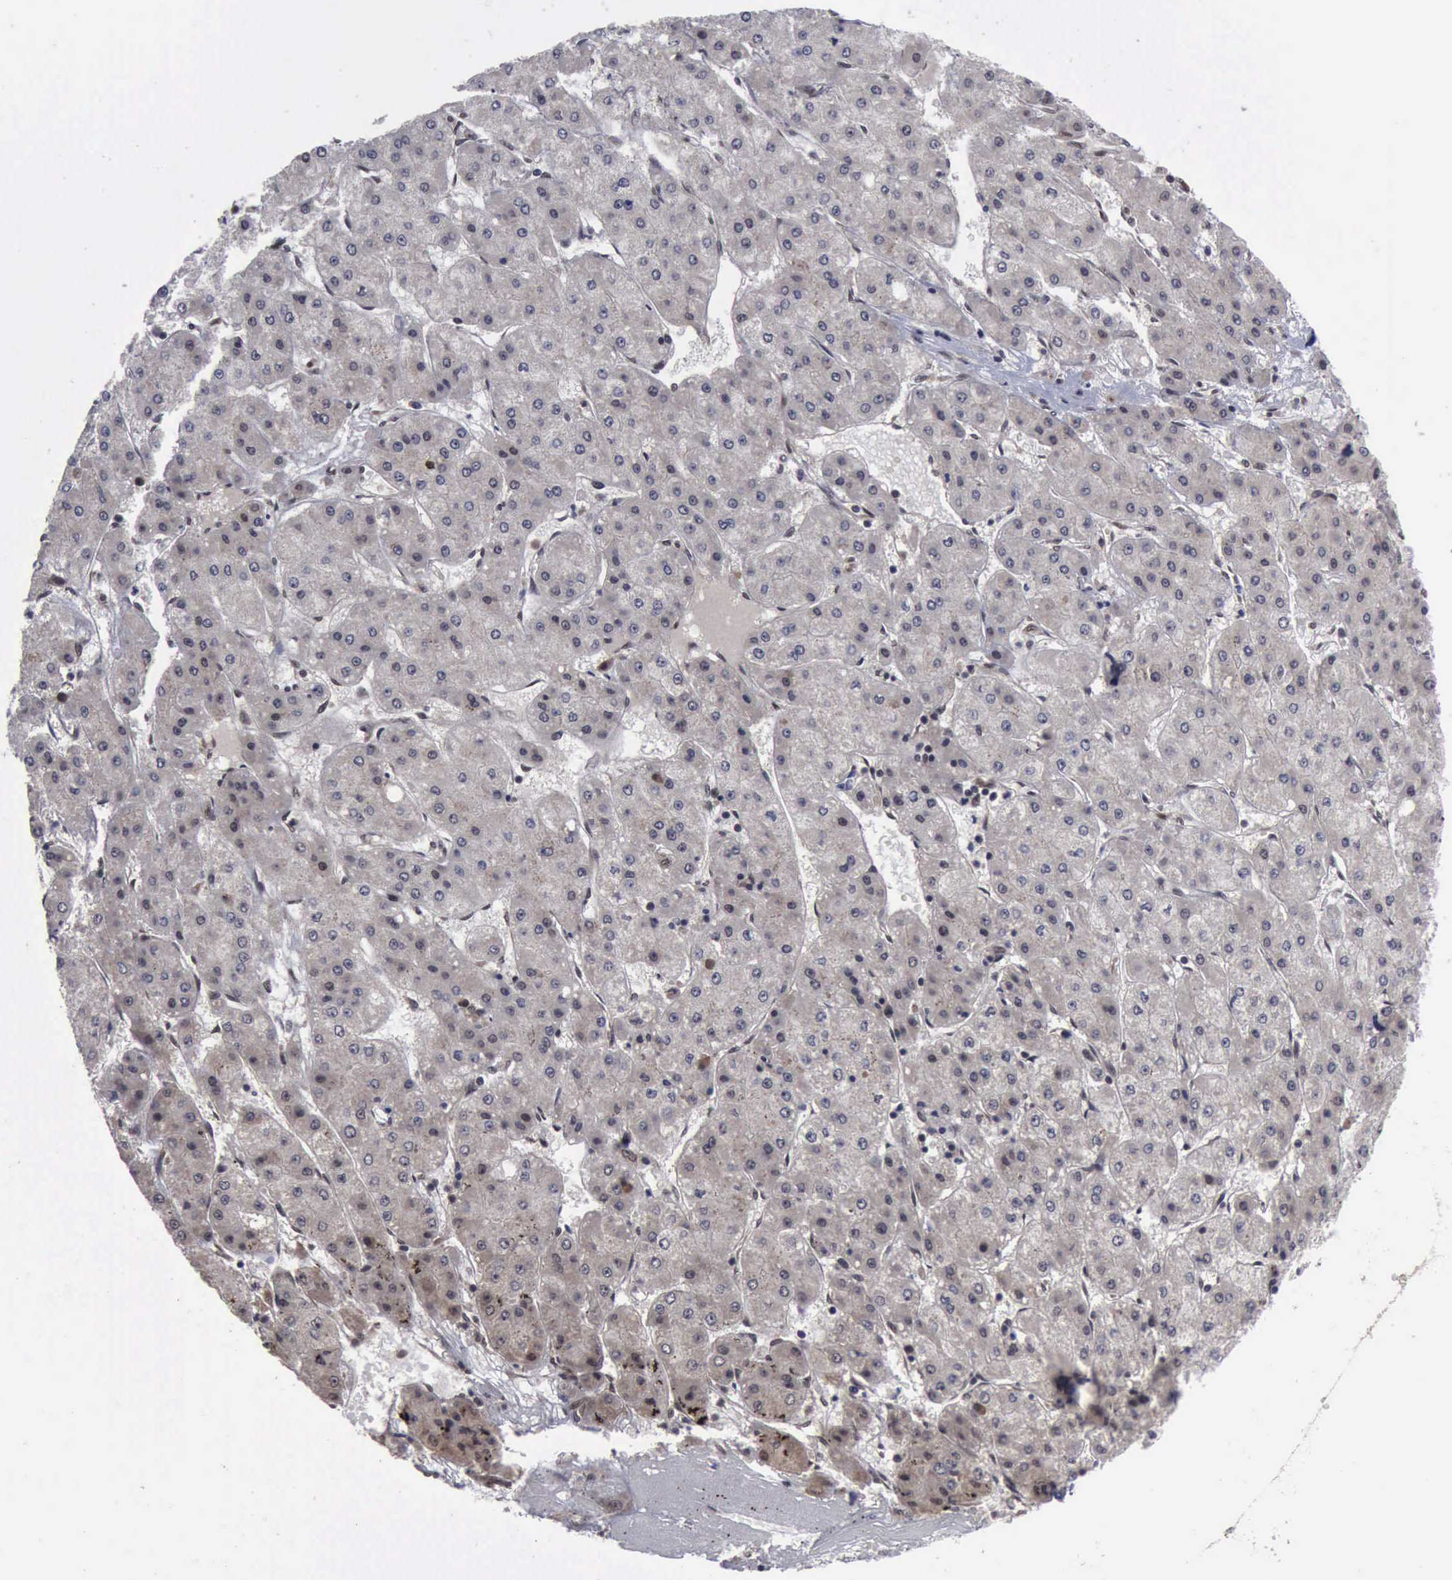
{"staining": {"intensity": "weak", "quantity": "25%-75%", "location": "cytoplasmic/membranous"}, "tissue": "liver cancer", "cell_type": "Tumor cells", "image_type": "cancer", "snomed": [{"axis": "morphology", "description": "Carcinoma, Hepatocellular, NOS"}, {"axis": "topography", "description": "Liver"}], "caption": "Human liver hepatocellular carcinoma stained for a protein (brown) exhibits weak cytoplasmic/membranous positive expression in approximately 25%-75% of tumor cells.", "gene": "RTCB", "patient": {"sex": "female", "age": 52}}